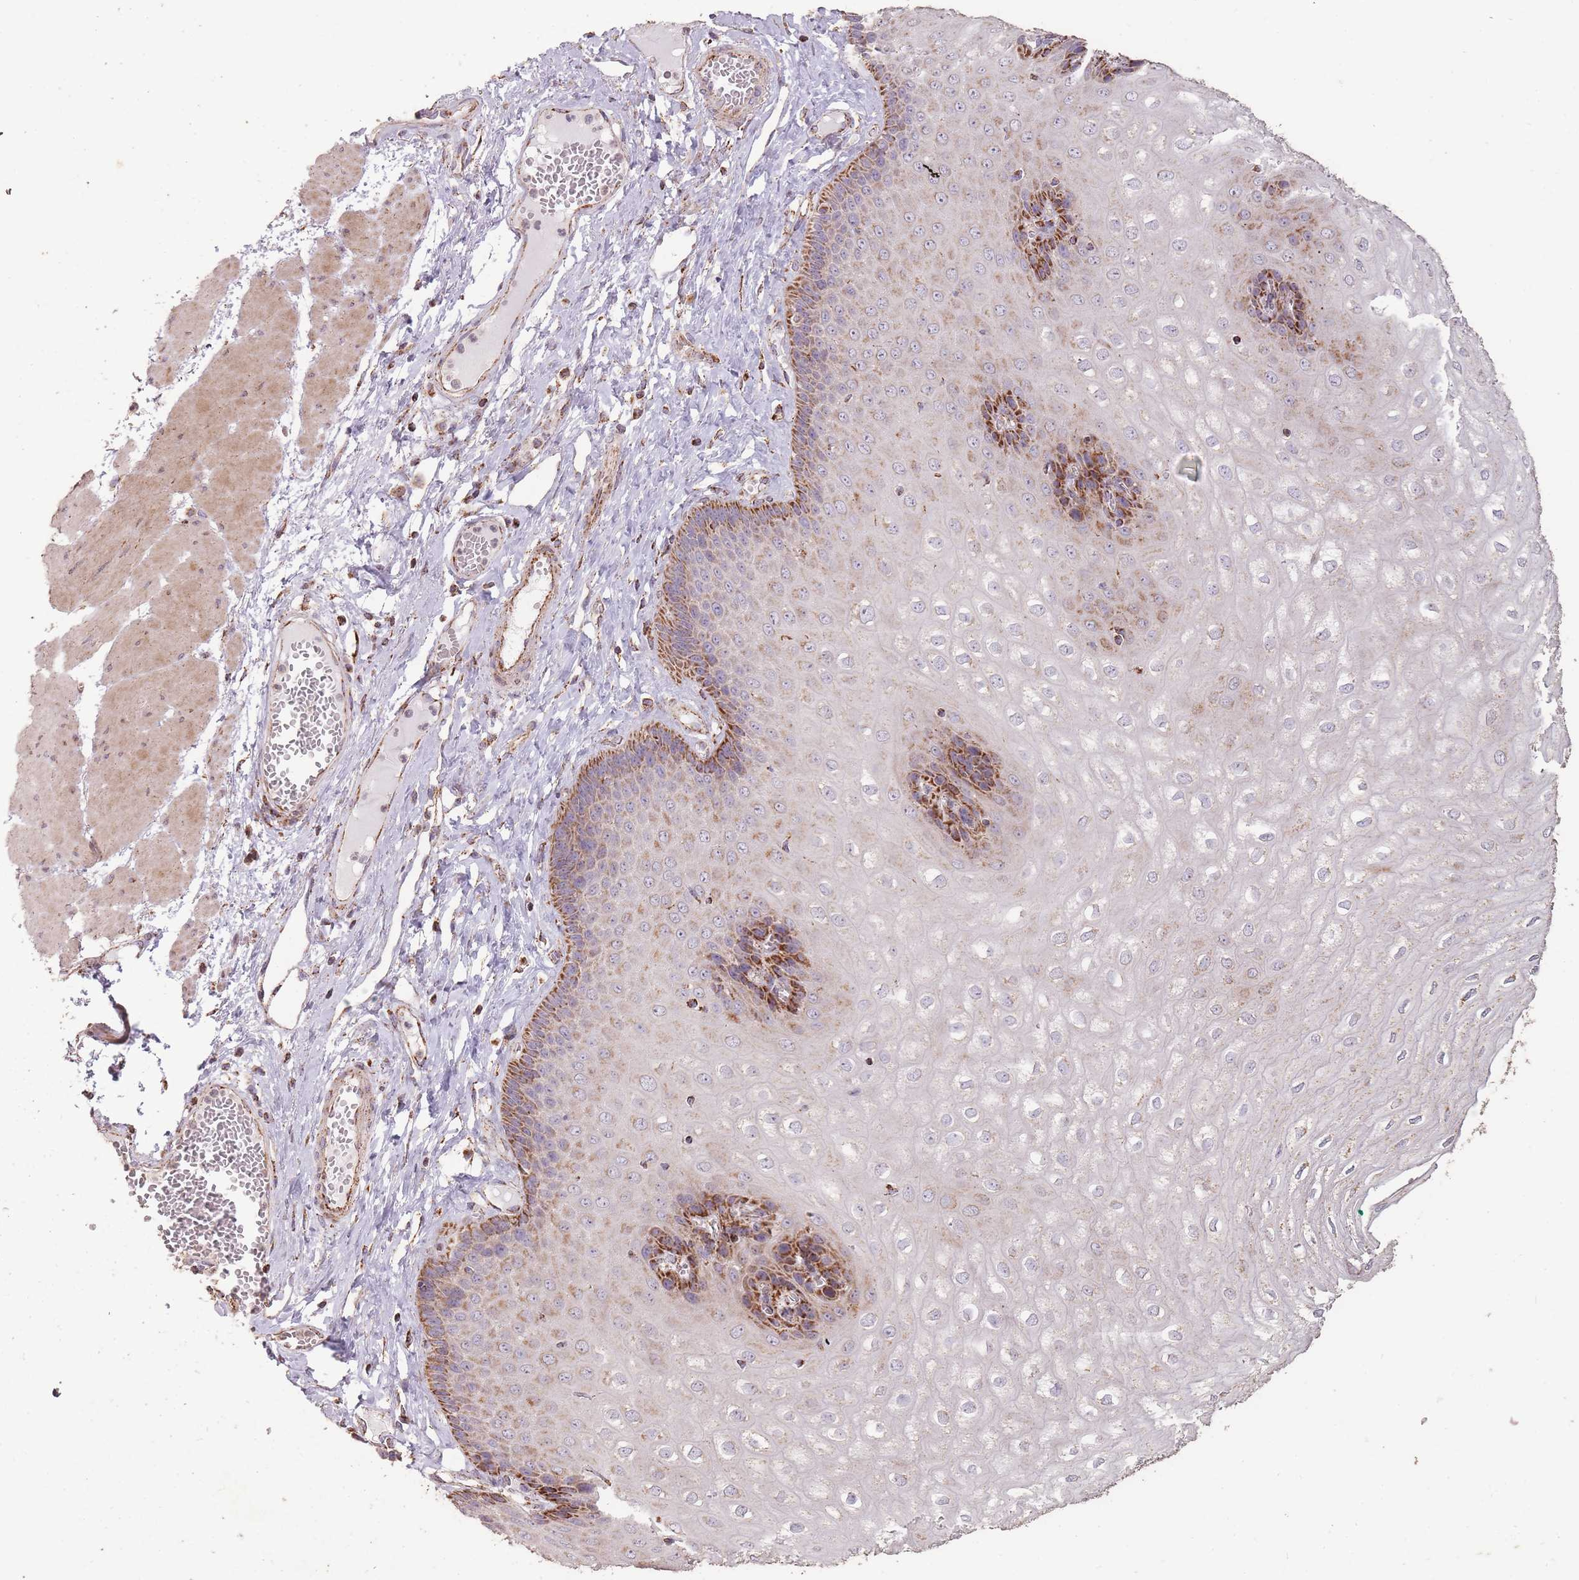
{"staining": {"intensity": "strong", "quantity": "25%-75%", "location": "cytoplasmic/membranous"}, "tissue": "esophagus", "cell_type": "Squamous epithelial cells", "image_type": "normal", "snomed": [{"axis": "morphology", "description": "Normal tissue, NOS"}, {"axis": "topography", "description": "Esophagus"}], "caption": "Esophagus stained with DAB IHC exhibits high levels of strong cytoplasmic/membranous expression in about 25%-75% of squamous epithelial cells. (IHC, brightfield microscopy, high magnification).", "gene": "CNOT8", "patient": {"sex": "male", "age": 60}}